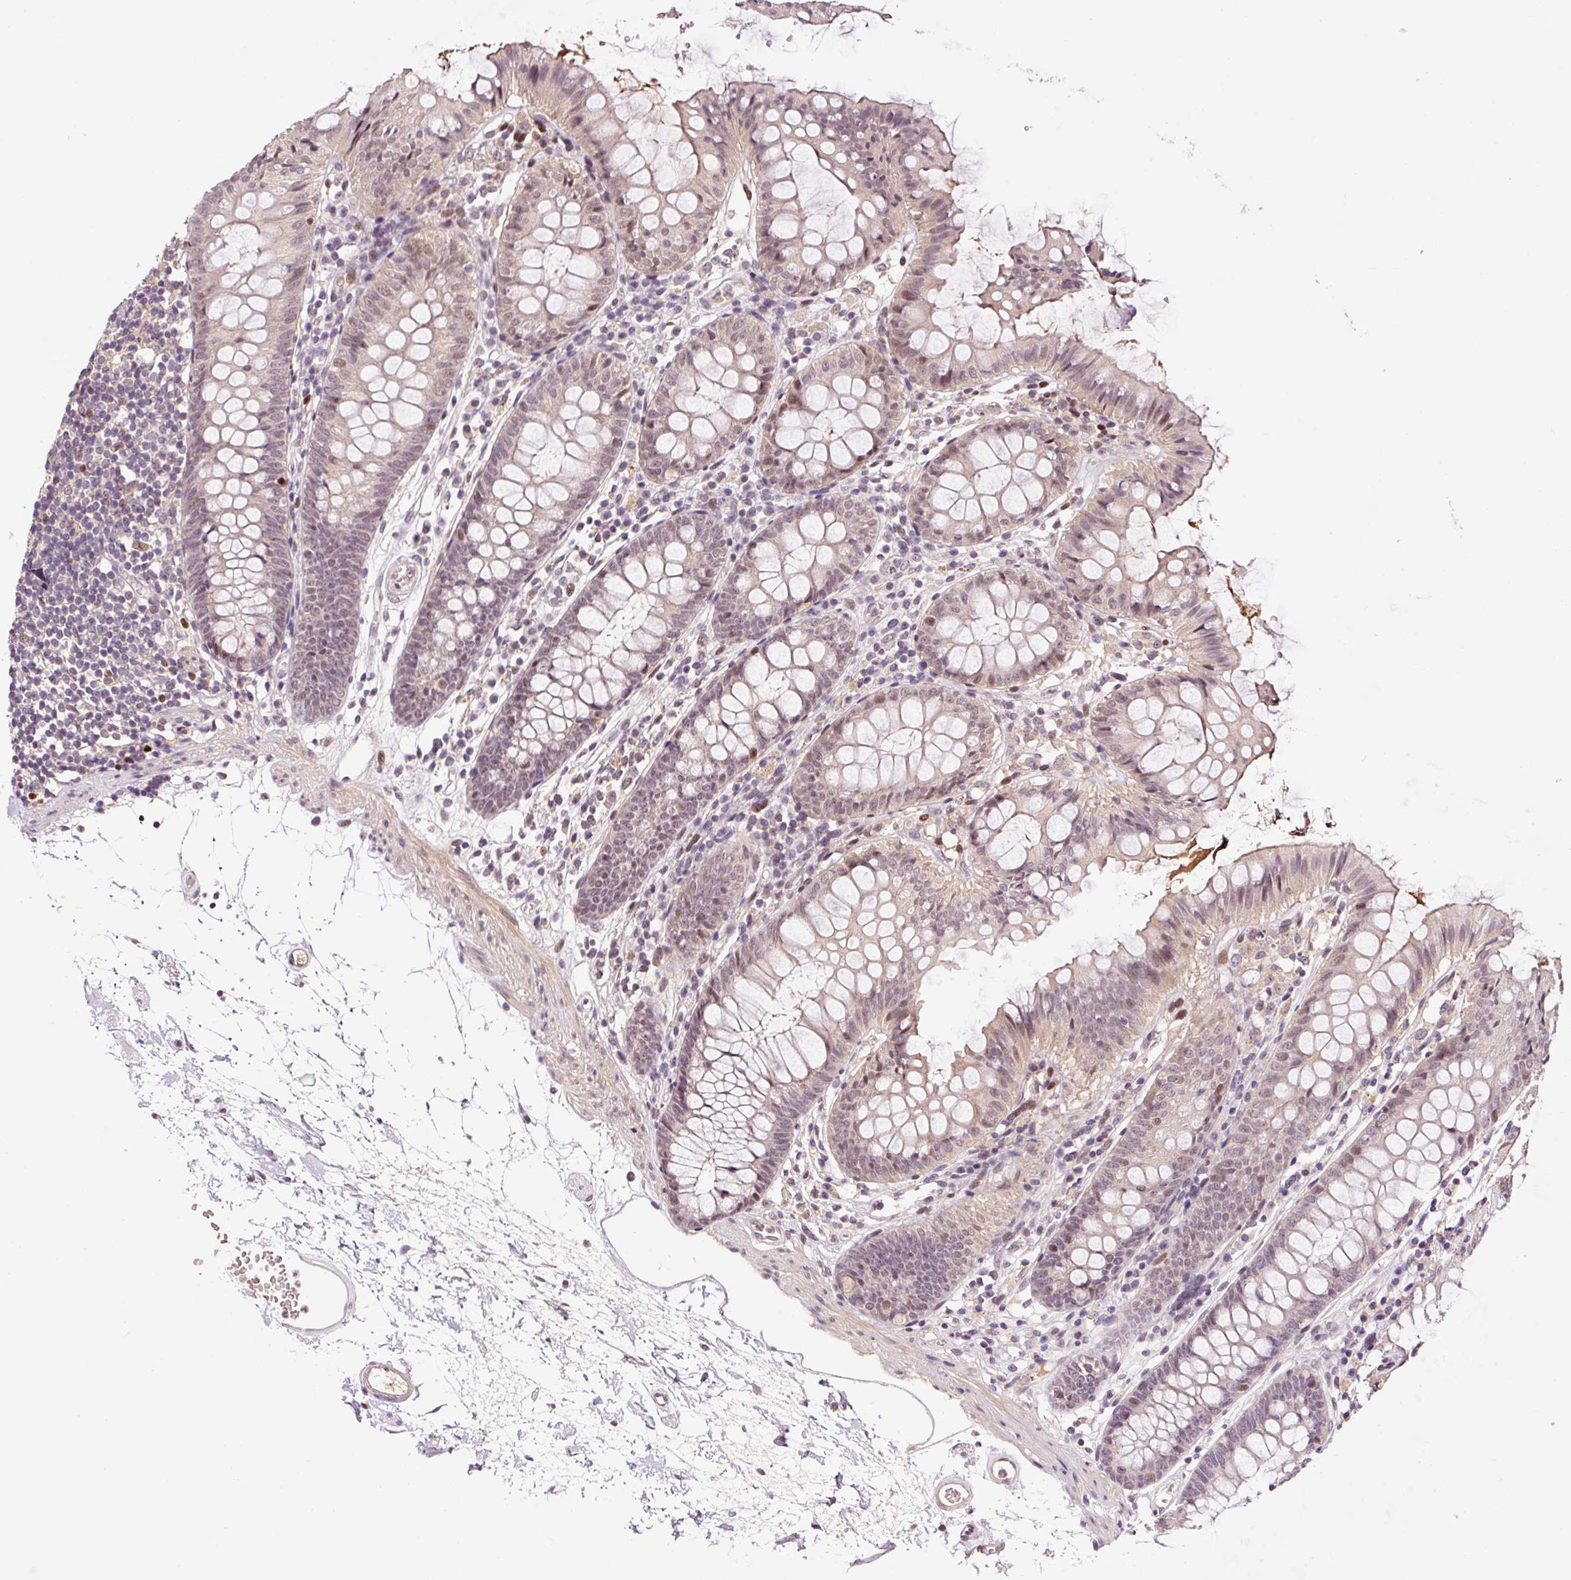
{"staining": {"intensity": "weak", "quantity": "<25%", "location": "cytoplasmic/membranous"}, "tissue": "colon", "cell_type": "Endothelial cells", "image_type": "normal", "snomed": [{"axis": "morphology", "description": "Normal tissue, NOS"}, {"axis": "topography", "description": "Colon"}], "caption": "Immunohistochemistry (IHC) photomicrograph of unremarkable colon stained for a protein (brown), which displays no expression in endothelial cells. (Stains: DAB immunohistochemistry (IHC) with hematoxylin counter stain, Microscopy: brightfield microscopy at high magnification).", "gene": "DPPA4", "patient": {"sex": "female", "age": 84}}